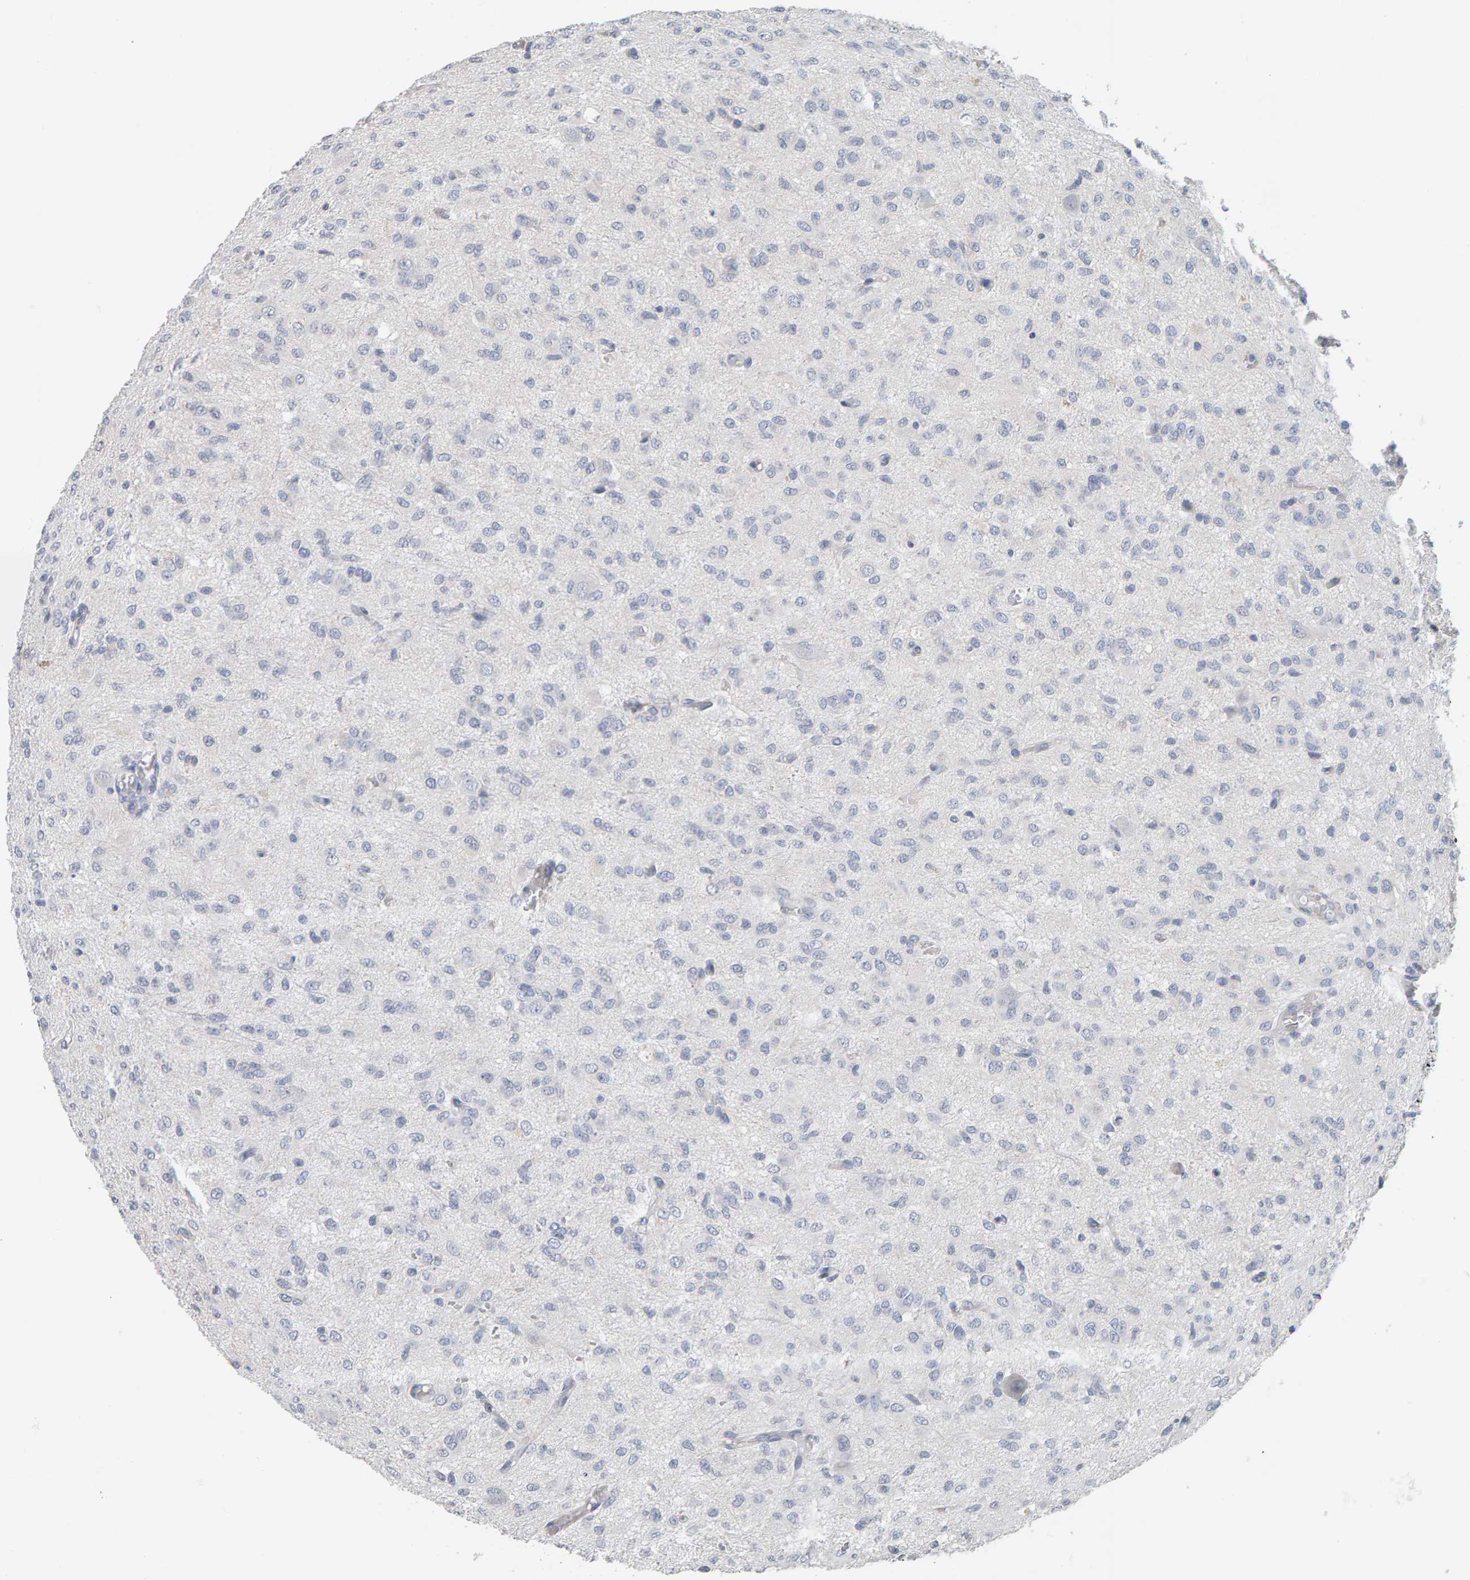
{"staining": {"intensity": "negative", "quantity": "none", "location": "none"}, "tissue": "glioma", "cell_type": "Tumor cells", "image_type": "cancer", "snomed": [{"axis": "morphology", "description": "Glioma, malignant, High grade"}, {"axis": "topography", "description": "Brain"}], "caption": "IHC micrograph of neoplastic tissue: human malignant glioma (high-grade) stained with DAB (3,3'-diaminobenzidine) demonstrates no significant protein staining in tumor cells.", "gene": "ADHFE1", "patient": {"sex": "female", "age": 59}}